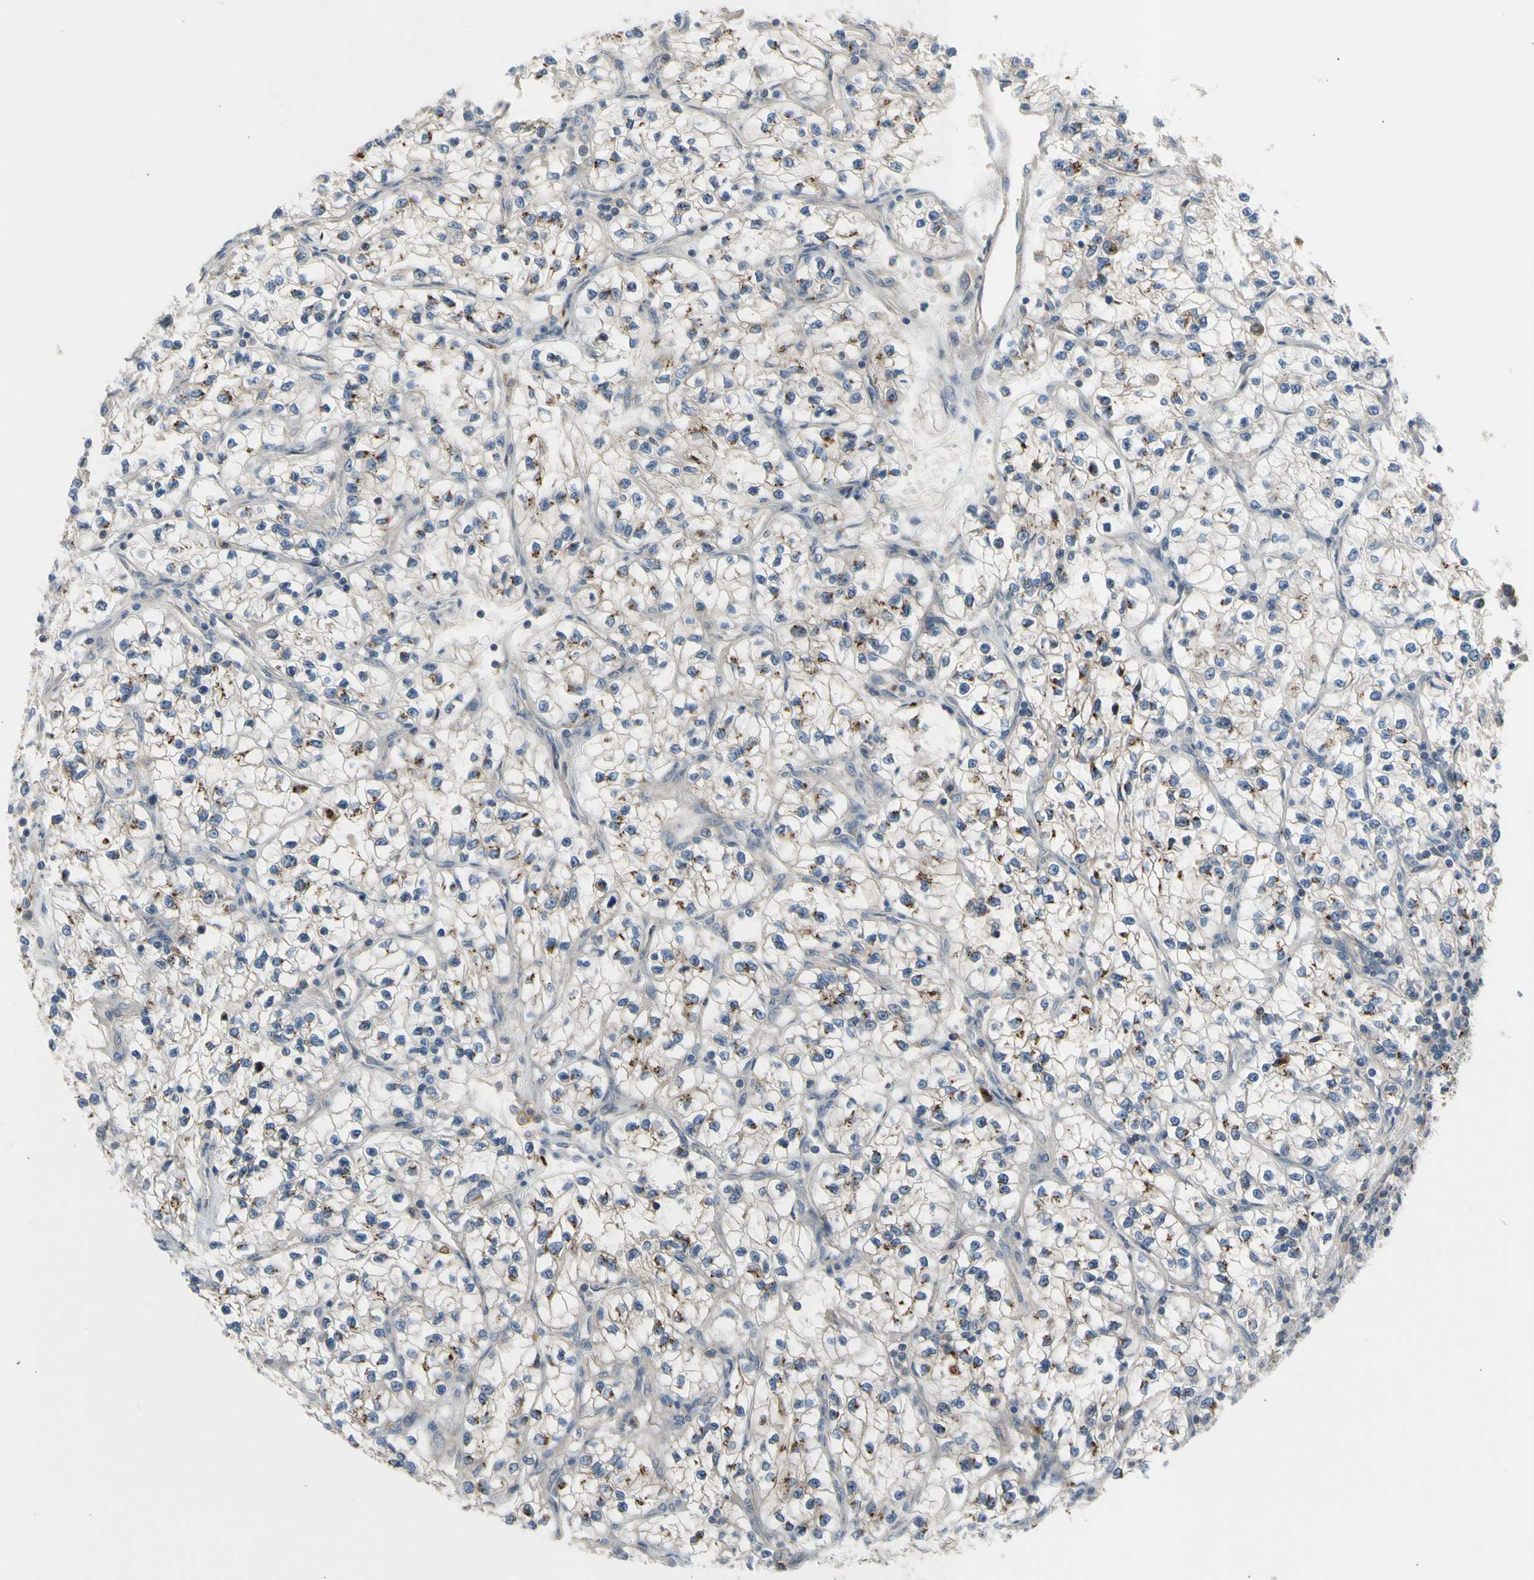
{"staining": {"intensity": "moderate", "quantity": "<25%", "location": "cytoplasmic/membranous"}, "tissue": "renal cancer", "cell_type": "Tumor cells", "image_type": "cancer", "snomed": [{"axis": "morphology", "description": "Adenocarcinoma, NOS"}, {"axis": "topography", "description": "Kidney"}], "caption": "Immunohistochemistry of human renal adenocarcinoma shows low levels of moderate cytoplasmic/membranous staining in about <25% of tumor cells.", "gene": "GALNT5", "patient": {"sex": "female", "age": 57}}